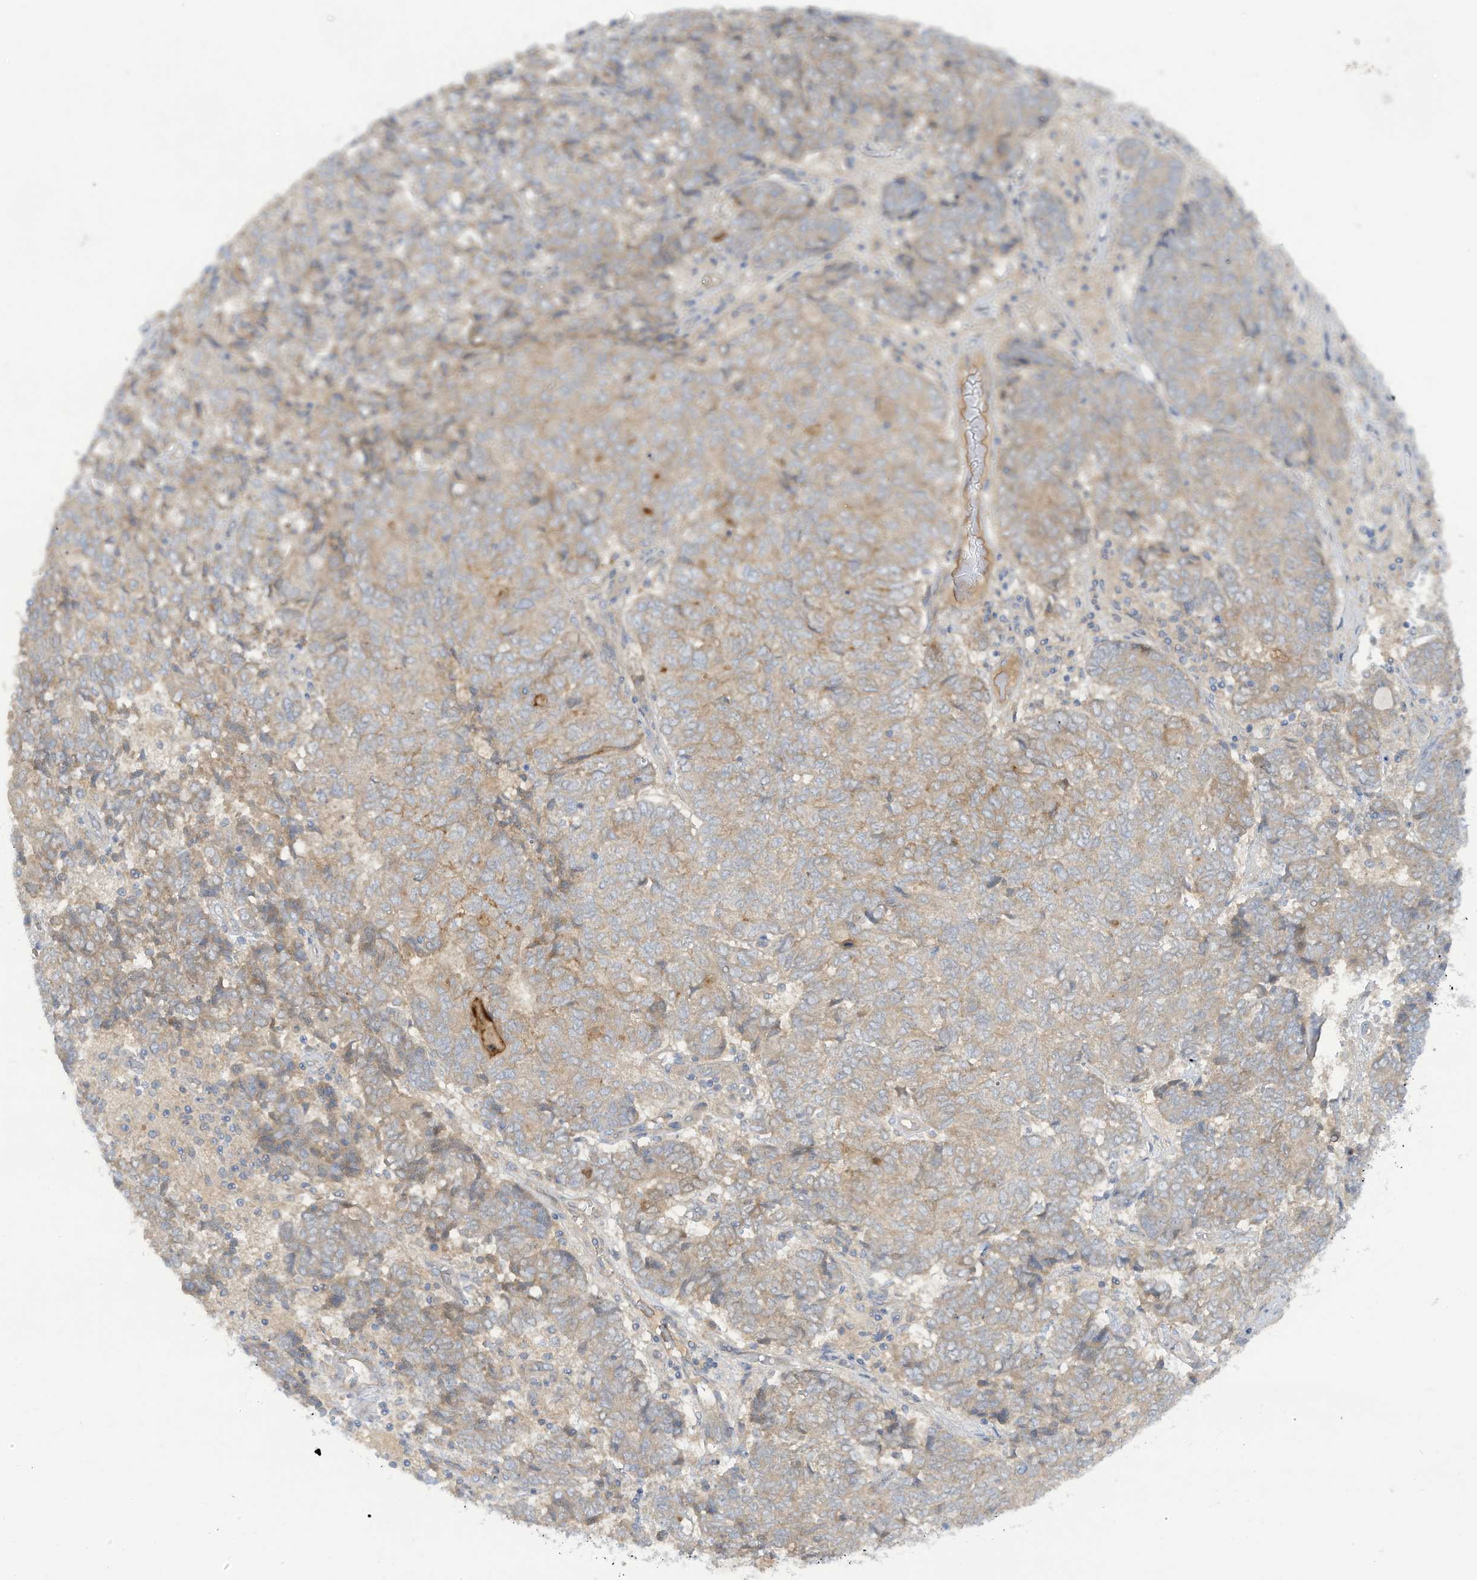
{"staining": {"intensity": "moderate", "quantity": "<25%", "location": "cytoplasmic/membranous"}, "tissue": "endometrial cancer", "cell_type": "Tumor cells", "image_type": "cancer", "snomed": [{"axis": "morphology", "description": "Adenocarcinoma, NOS"}, {"axis": "topography", "description": "Endometrium"}], "caption": "Endometrial cancer stained with a protein marker demonstrates moderate staining in tumor cells.", "gene": "LRRN2", "patient": {"sex": "female", "age": 80}}